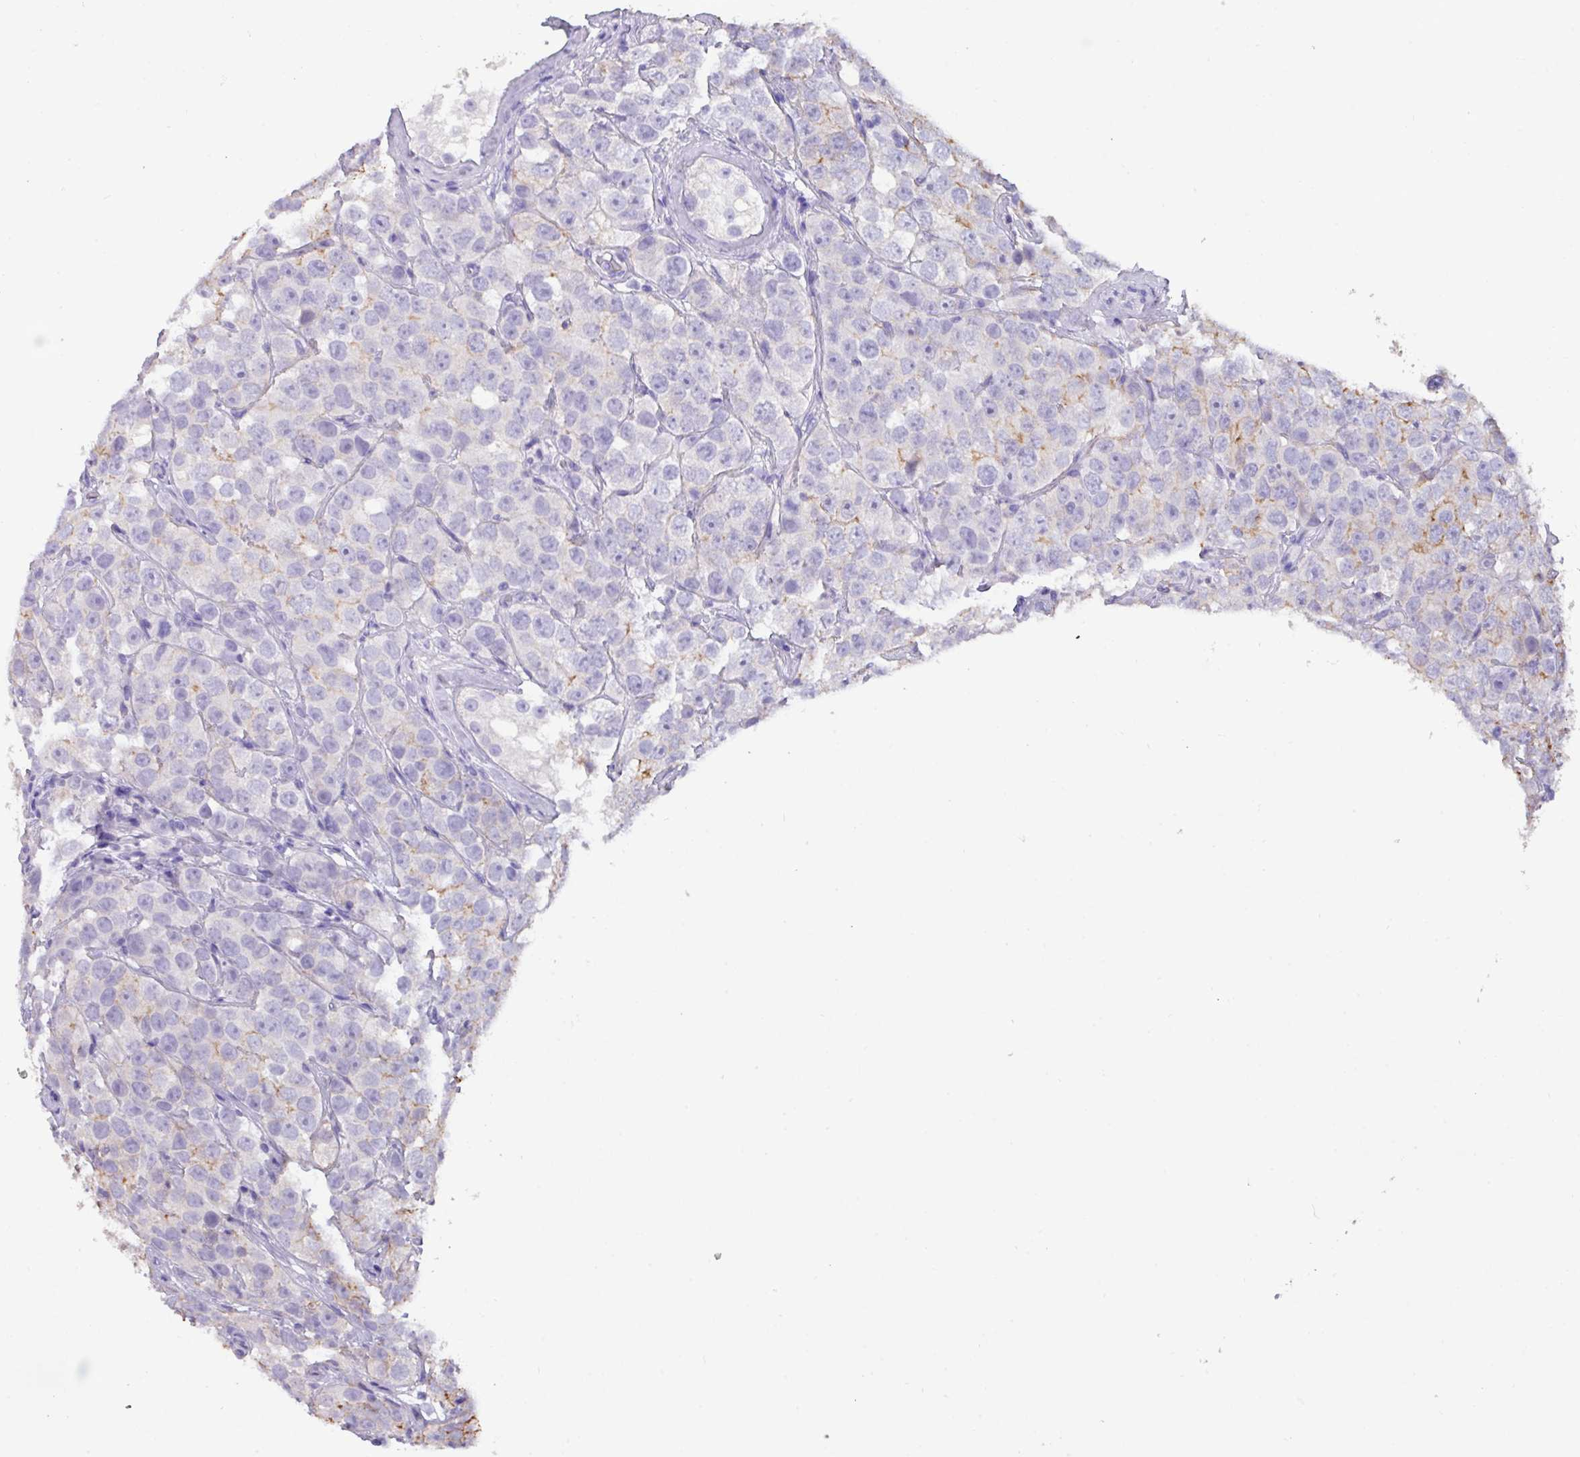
{"staining": {"intensity": "weak", "quantity": "<25%", "location": "cytoplasmic/membranous"}, "tissue": "stomach cancer", "cell_type": "Tumor cells", "image_type": "cancer", "snomed": [{"axis": "morphology", "description": "Normal tissue, NOS"}, {"axis": "morphology", "description": "Adenocarcinoma, NOS"}, {"axis": "topography", "description": "Stomach"}], "caption": "Histopathology image shows no protein staining in tumor cells of stomach cancer tissue. The staining was performed using DAB (3,3'-diaminobenzidine) to visualize the protein expression in brown, while the nuclei were stained in blue with hematoxylin (Magnification: 20x).", "gene": "EPCAM", "patient": {"sex": "female", "age": 64}}